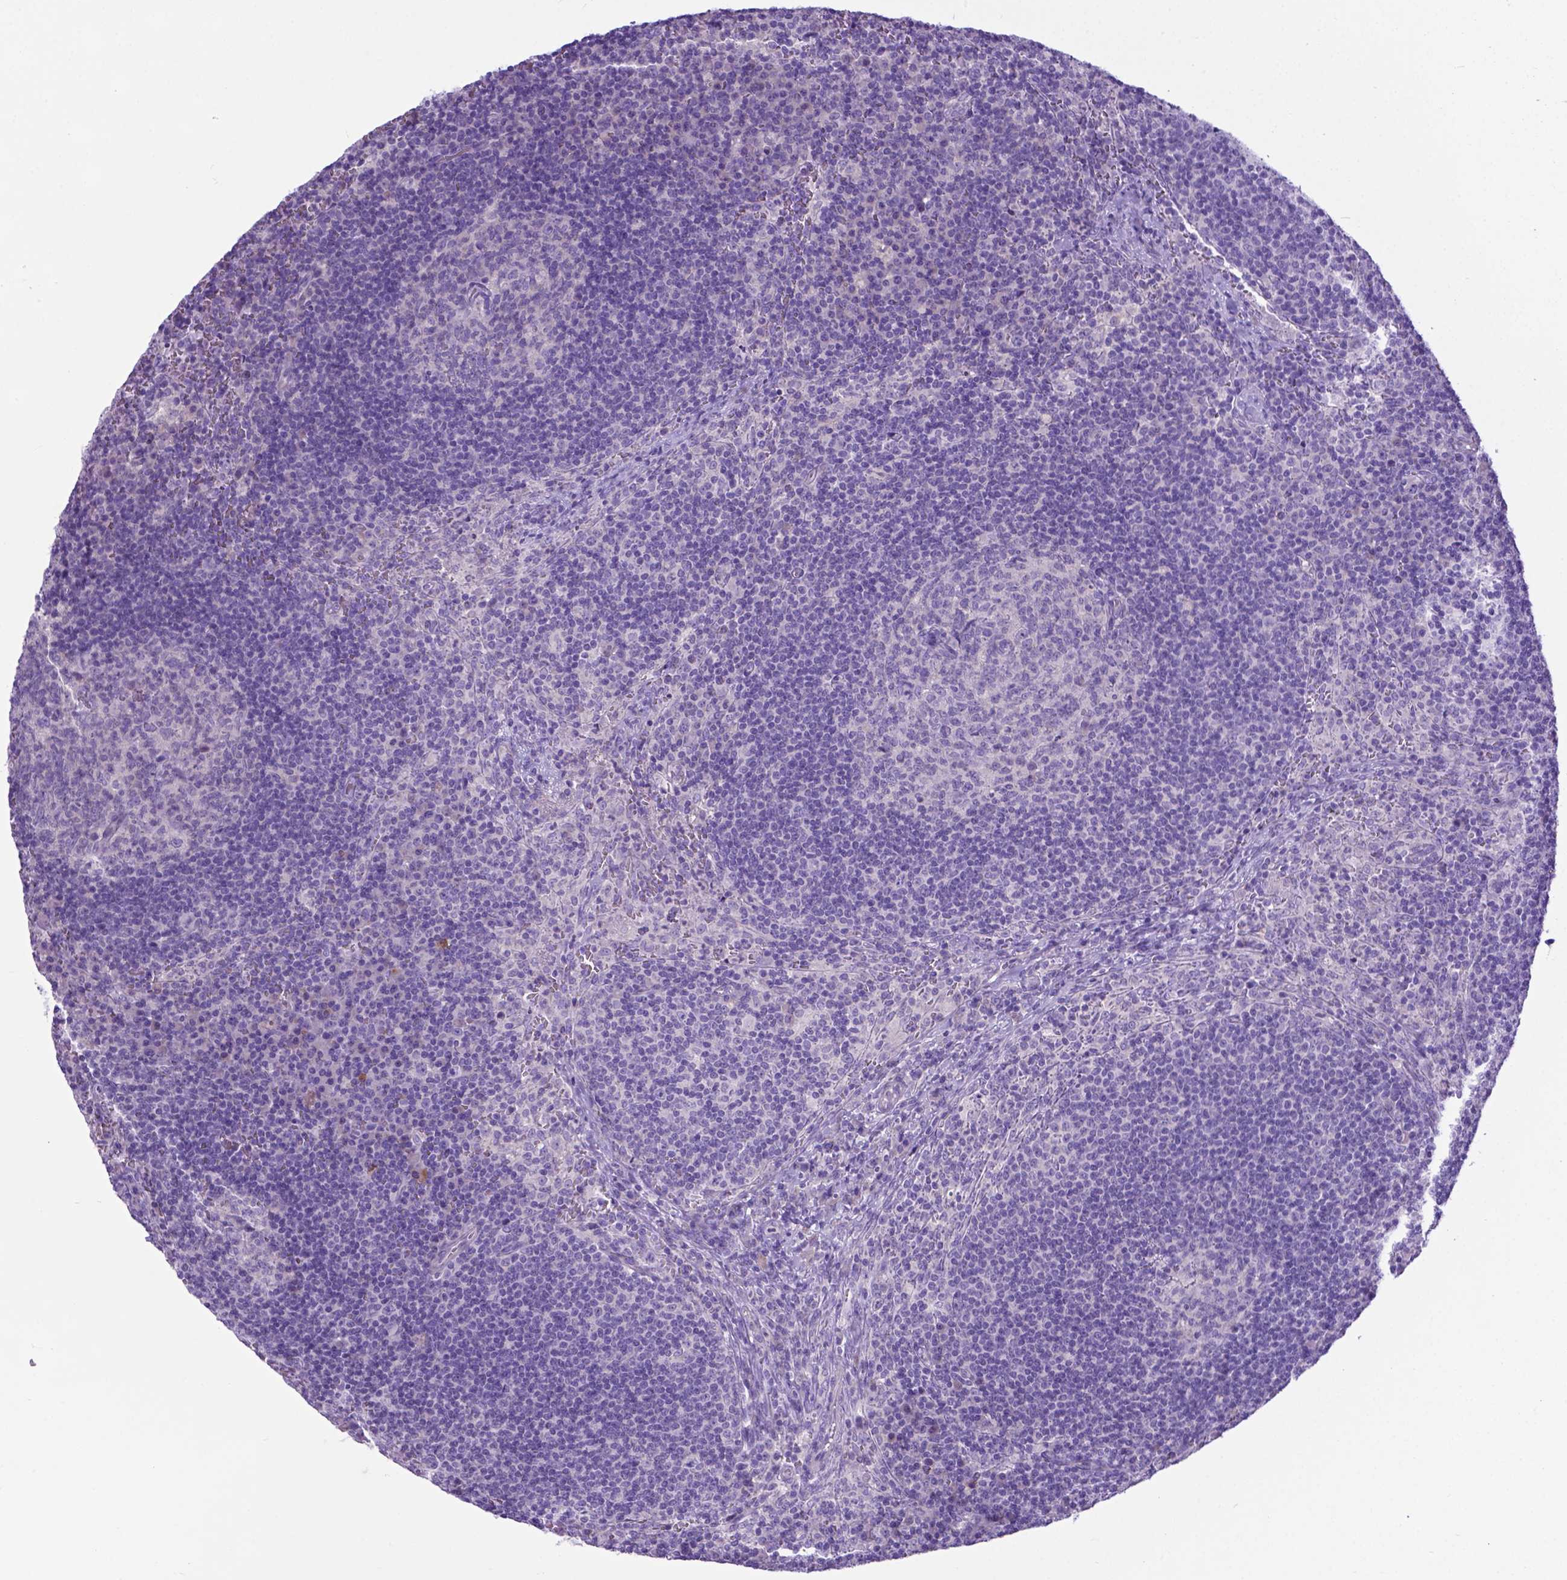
{"staining": {"intensity": "negative", "quantity": "none", "location": "none"}, "tissue": "lymph node", "cell_type": "Germinal center cells", "image_type": "normal", "snomed": [{"axis": "morphology", "description": "Normal tissue, NOS"}, {"axis": "topography", "description": "Lymph node"}], "caption": "Immunohistochemistry histopathology image of unremarkable lymph node: human lymph node stained with DAB shows no significant protein staining in germinal center cells.", "gene": "ADRA2B", "patient": {"sex": "male", "age": 67}}